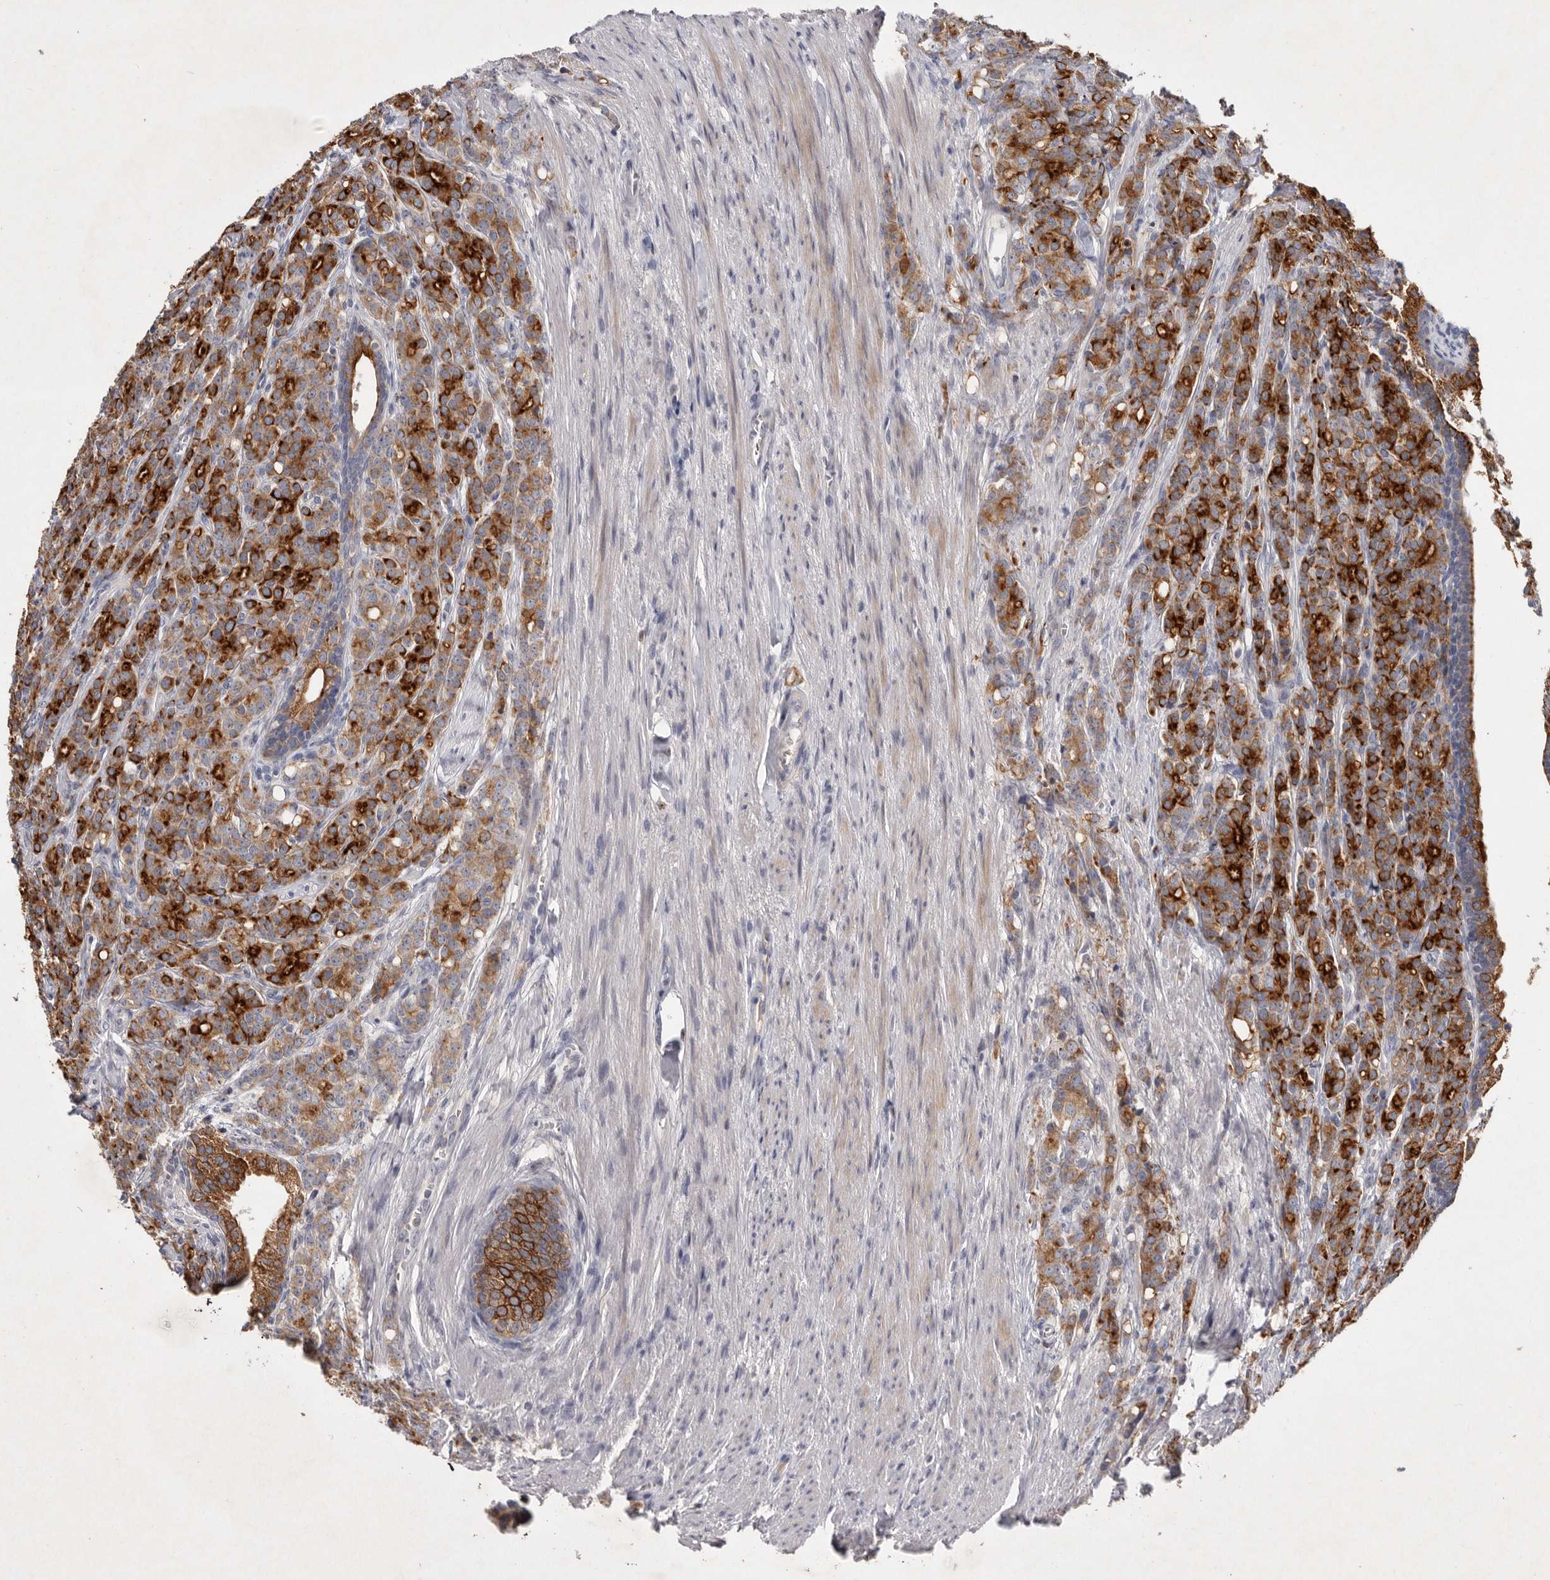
{"staining": {"intensity": "strong", "quantity": ">75%", "location": "cytoplasmic/membranous"}, "tissue": "prostate cancer", "cell_type": "Tumor cells", "image_type": "cancer", "snomed": [{"axis": "morphology", "description": "Adenocarcinoma, High grade"}, {"axis": "topography", "description": "Prostate"}], "caption": "IHC (DAB (3,3'-diaminobenzidine)) staining of prostate cancer shows strong cytoplasmic/membranous protein expression in approximately >75% of tumor cells.", "gene": "TNFSF14", "patient": {"sex": "male", "age": 62}}